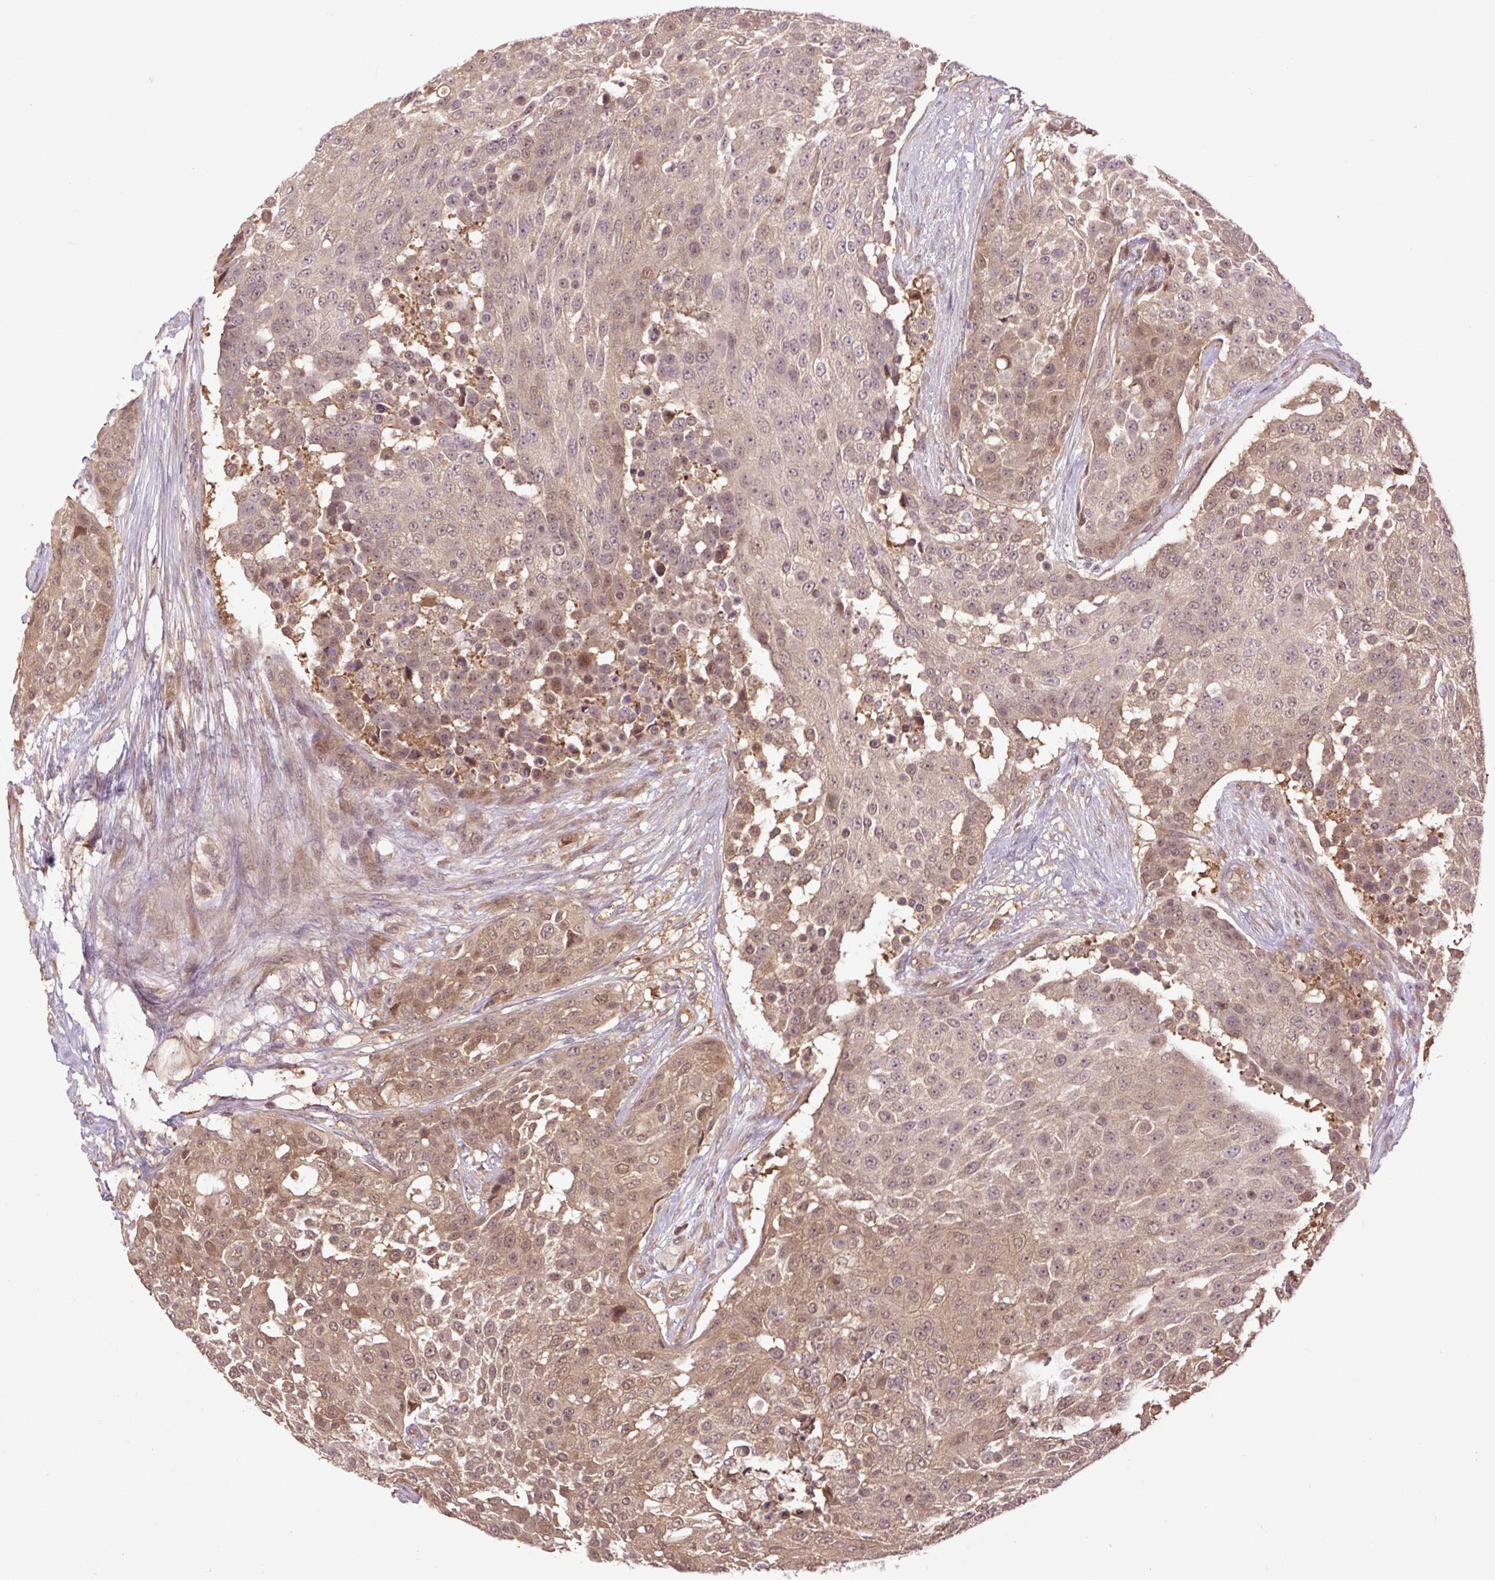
{"staining": {"intensity": "moderate", "quantity": ">75%", "location": "cytoplasmic/membranous,nuclear"}, "tissue": "urothelial cancer", "cell_type": "Tumor cells", "image_type": "cancer", "snomed": [{"axis": "morphology", "description": "Urothelial carcinoma, High grade"}, {"axis": "topography", "description": "Urinary bladder"}], "caption": "The histopathology image demonstrates immunohistochemical staining of urothelial carcinoma (high-grade). There is moderate cytoplasmic/membranous and nuclear positivity is seen in approximately >75% of tumor cells.", "gene": "TPT1", "patient": {"sex": "female", "age": 63}}